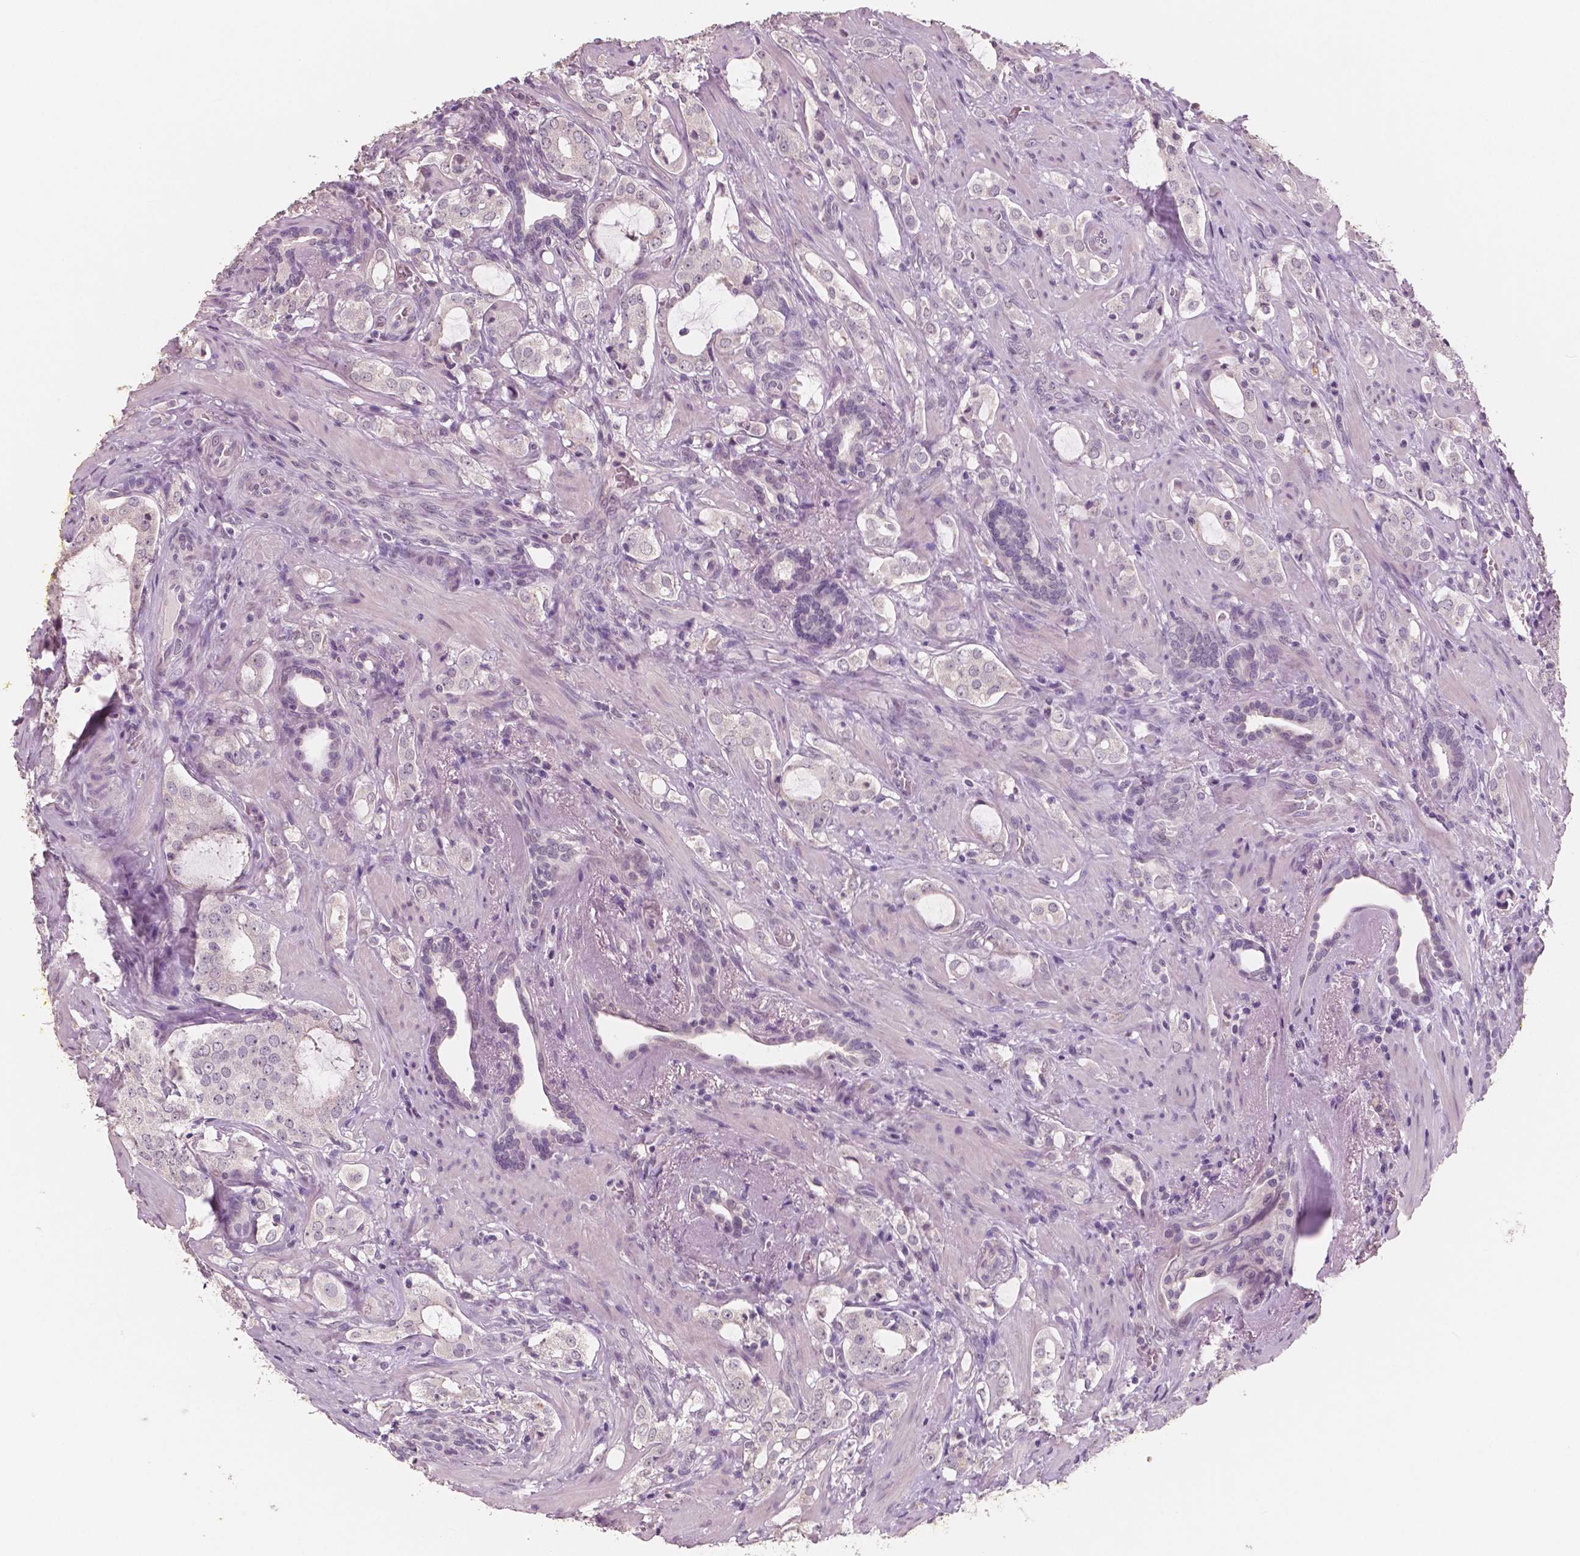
{"staining": {"intensity": "negative", "quantity": "none", "location": "none"}, "tissue": "prostate cancer", "cell_type": "Tumor cells", "image_type": "cancer", "snomed": [{"axis": "morphology", "description": "Adenocarcinoma, NOS"}, {"axis": "topography", "description": "Prostate"}], "caption": "Immunohistochemistry of human adenocarcinoma (prostate) exhibits no staining in tumor cells.", "gene": "NECAB1", "patient": {"sex": "male", "age": 66}}